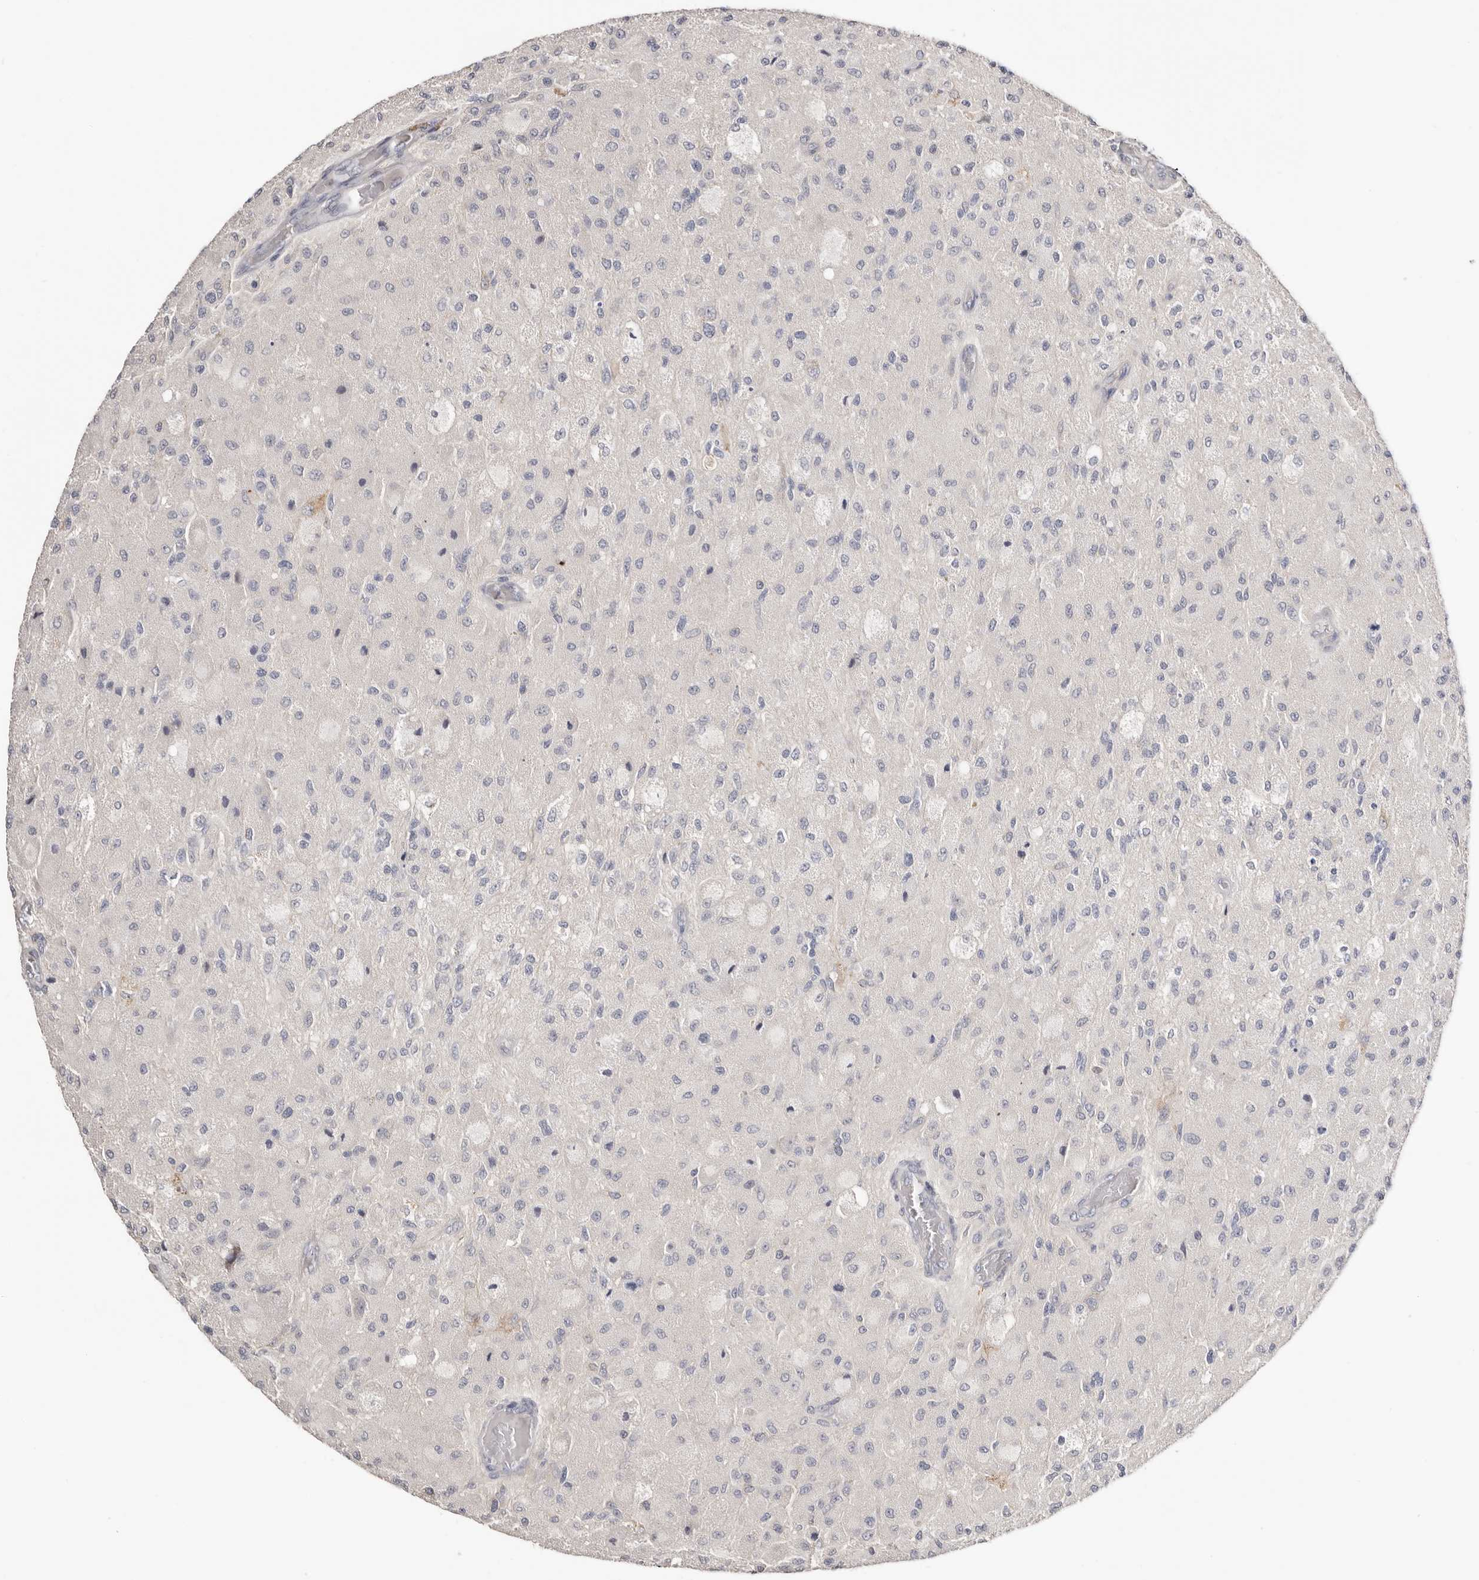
{"staining": {"intensity": "negative", "quantity": "none", "location": "none"}, "tissue": "glioma", "cell_type": "Tumor cells", "image_type": "cancer", "snomed": [{"axis": "morphology", "description": "Normal tissue, NOS"}, {"axis": "morphology", "description": "Glioma, malignant, High grade"}, {"axis": "topography", "description": "Cerebral cortex"}], "caption": "Immunohistochemical staining of human glioma reveals no significant expression in tumor cells.", "gene": "S100A14", "patient": {"sex": "male", "age": 77}}